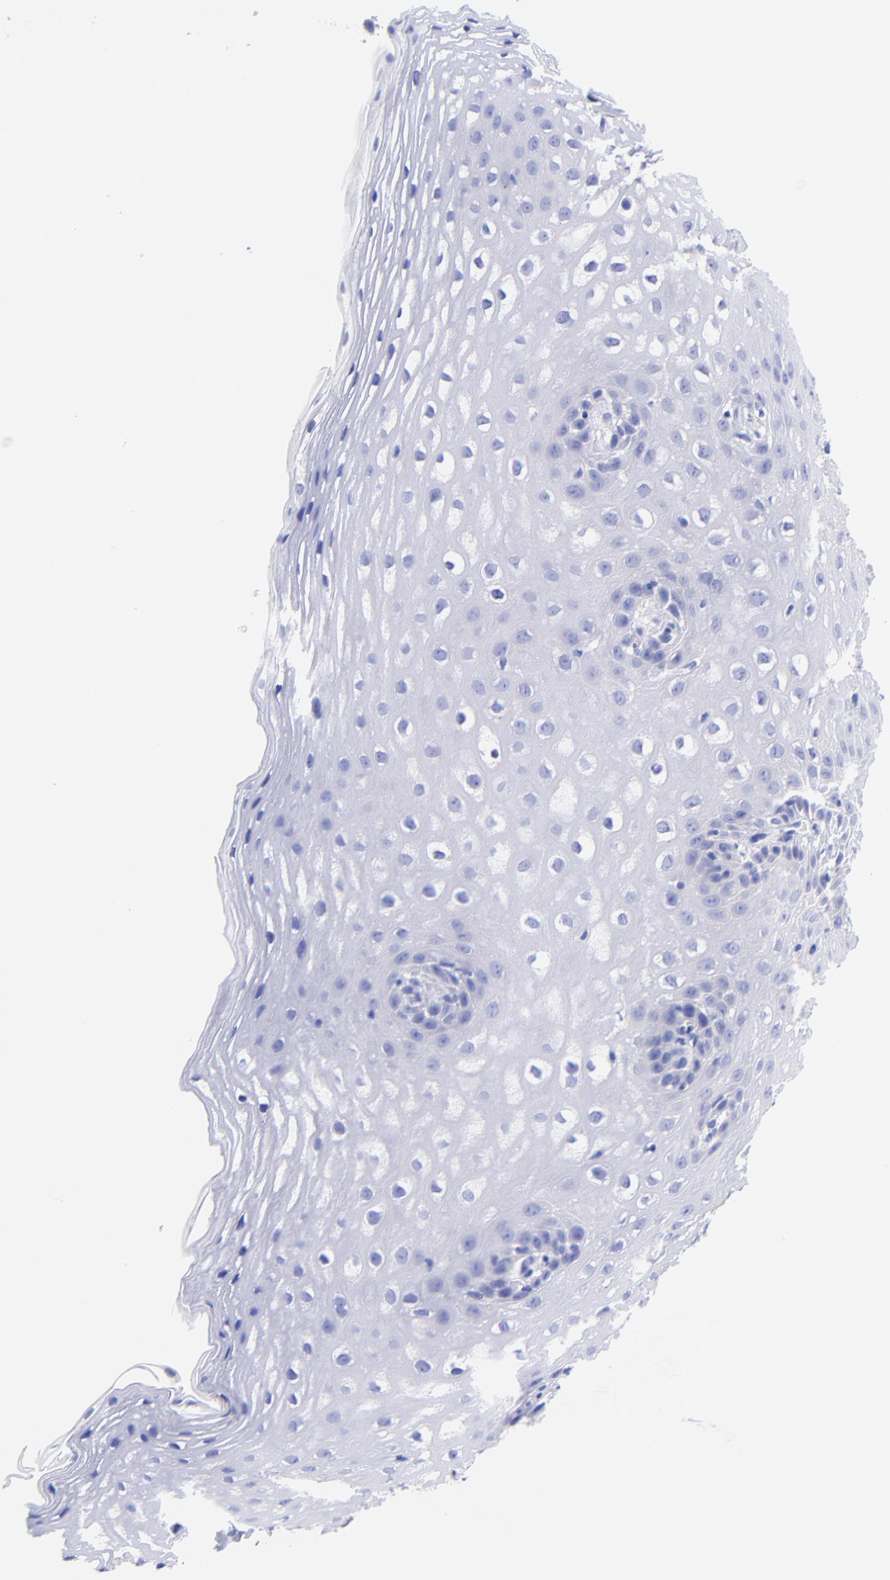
{"staining": {"intensity": "negative", "quantity": "none", "location": "none"}, "tissue": "esophagus", "cell_type": "Squamous epithelial cells", "image_type": "normal", "snomed": [{"axis": "morphology", "description": "Normal tissue, NOS"}, {"axis": "topography", "description": "Esophagus"}], "caption": "Protein analysis of benign esophagus demonstrates no significant expression in squamous epithelial cells. (Stains: DAB (3,3'-diaminobenzidine) immunohistochemistry (IHC) with hematoxylin counter stain, Microscopy: brightfield microscopy at high magnification).", "gene": "GPHN", "patient": {"sex": "female", "age": 70}}